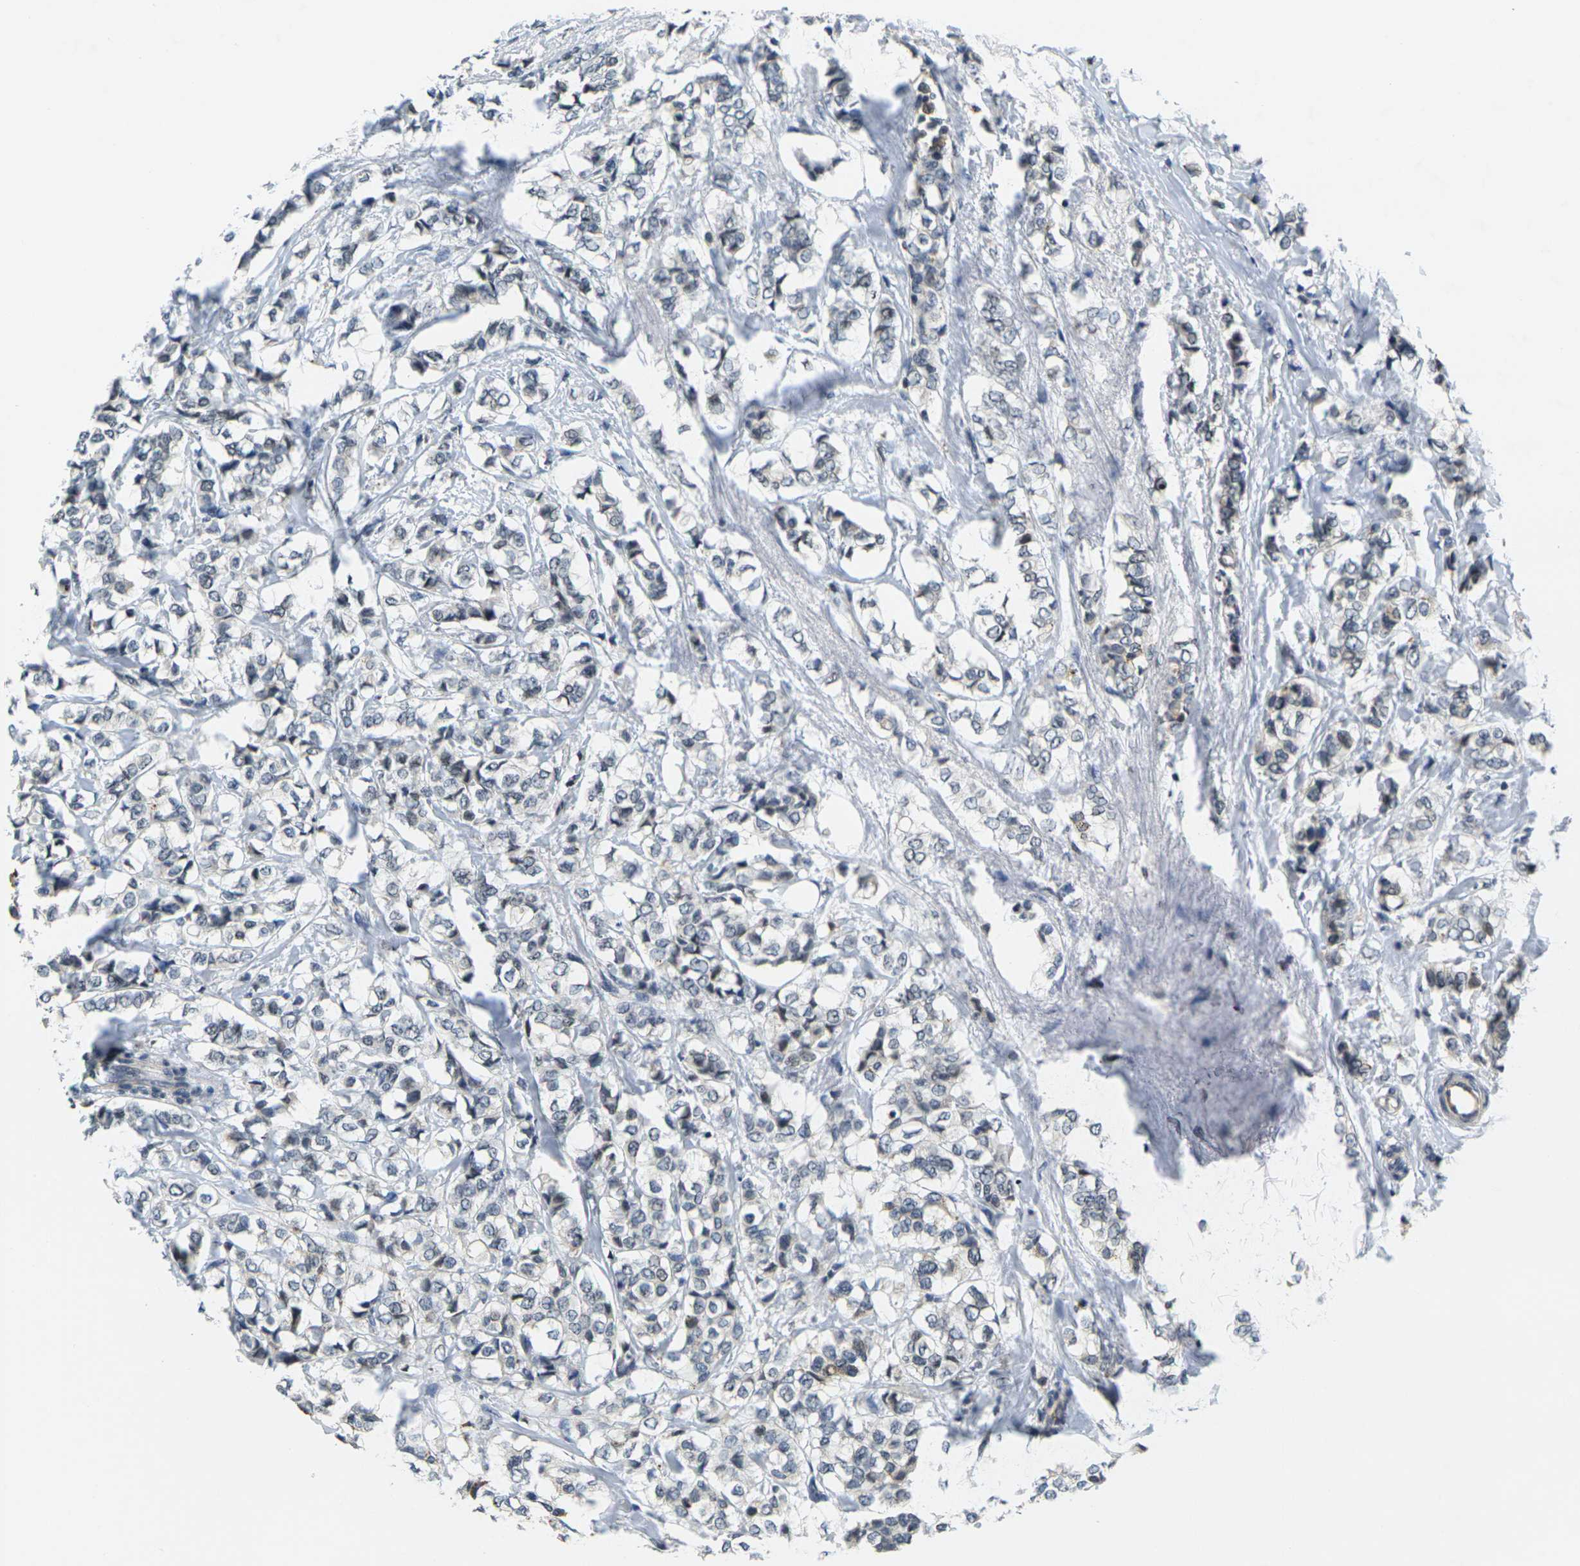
{"staining": {"intensity": "negative", "quantity": "none", "location": "none"}, "tissue": "breast cancer", "cell_type": "Tumor cells", "image_type": "cancer", "snomed": [{"axis": "morphology", "description": "Lobular carcinoma"}, {"axis": "topography", "description": "Breast"}], "caption": "Immunohistochemical staining of human lobular carcinoma (breast) reveals no significant expression in tumor cells.", "gene": "C1QC", "patient": {"sex": "female", "age": 60}}